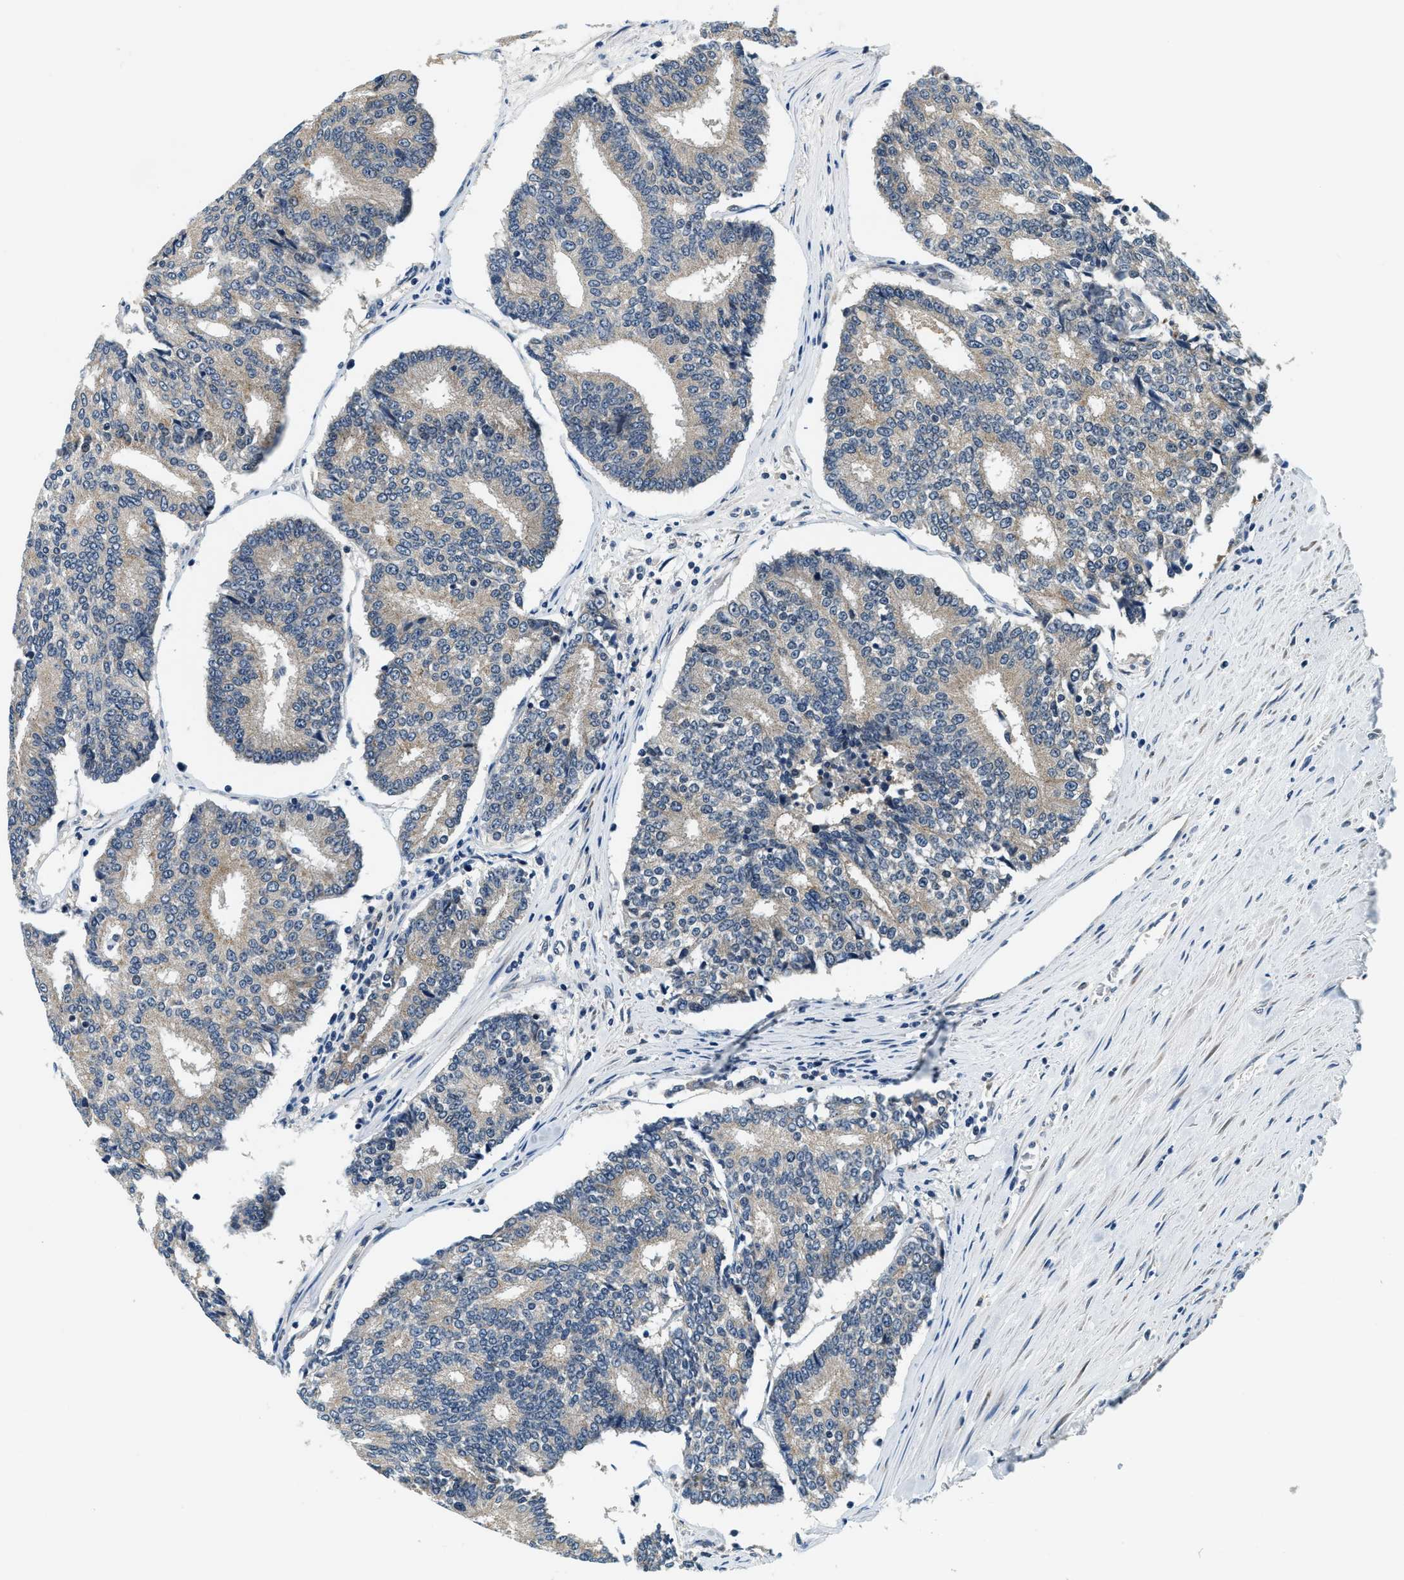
{"staining": {"intensity": "negative", "quantity": "none", "location": "none"}, "tissue": "prostate cancer", "cell_type": "Tumor cells", "image_type": "cancer", "snomed": [{"axis": "morphology", "description": "Adenocarcinoma, High grade"}, {"axis": "topography", "description": "Prostate"}], "caption": "IHC photomicrograph of human adenocarcinoma (high-grade) (prostate) stained for a protein (brown), which reveals no positivity in tumor cells.", "gene": "YAE1", "patient": {"sex": "male", "age": 55}}